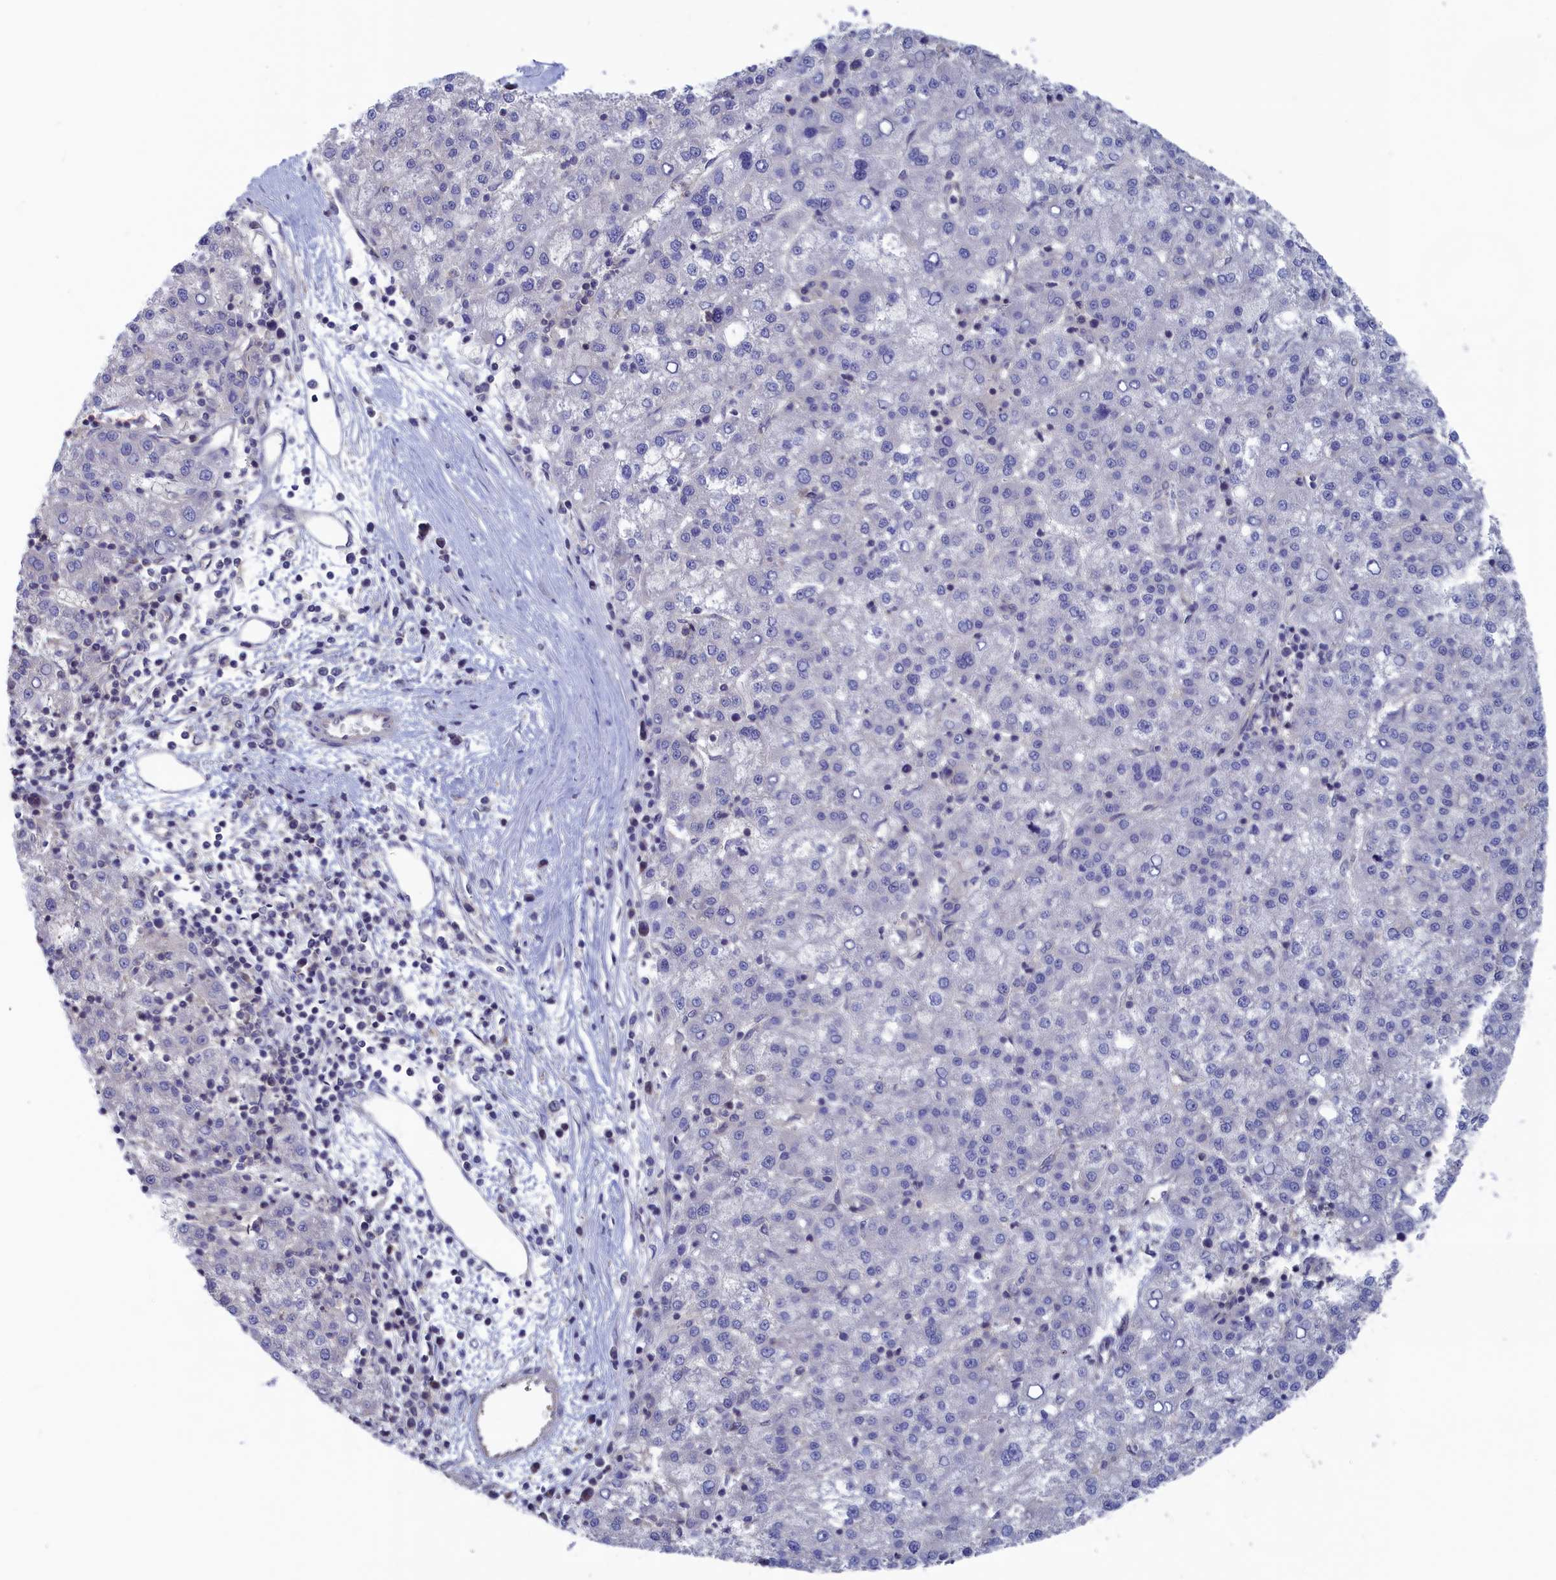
{"staining": {"intensity": "negative", "quantity": "none", "location": "none"}, "tissue": "liver cancer", "cell_type": "Tumor cells", "image_type": "cancer", "snomed": [{"axis": "morphology", "description": "Carcinoma, Hepatocellular, NOS"}, {"axis": "topography", "description": "Liver"}], "caption": "IHC of liver hepatocellular carcinoma reveals no expression in tumor cells.", "gene": "NUTF2", "patient": {"sex": "female", "age": 58}}